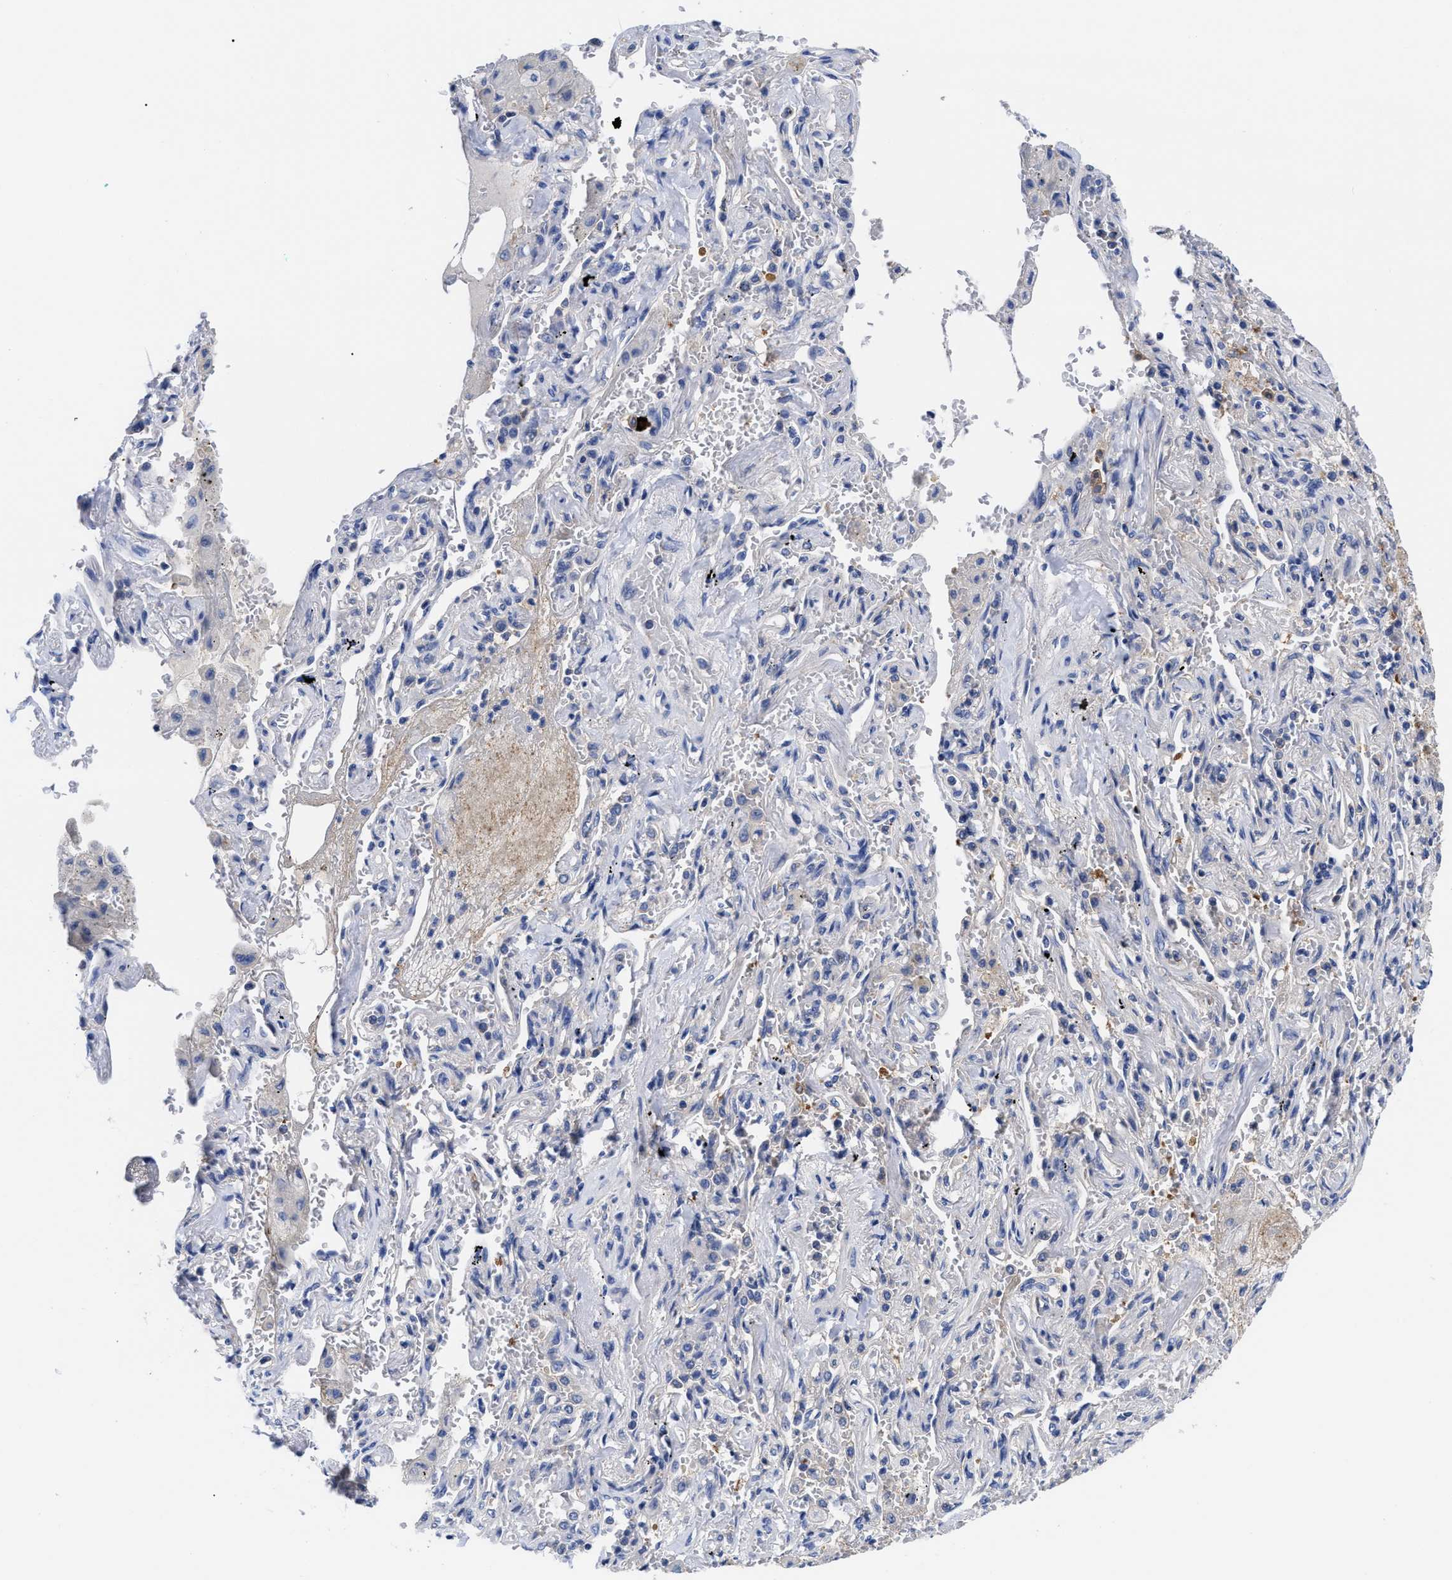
{"staining": {"intensity": "negative", "quantity": "none", "location": "none"}, "tissue": "lung cancer", "cell_type": "Tumor cells", "image_type": "cancer", "snomed": [{"axis": "morphology", "description": "Adenocarcinoma, NOS"}, {"axis": "topography", "description": "Lung"}], "caption": "The histopathology image exhibits no staining of tumor cells in lung cancer (adenocarcinoma).", "gene": "RBKS", "patient": {"sex": "female", "age": 65}}